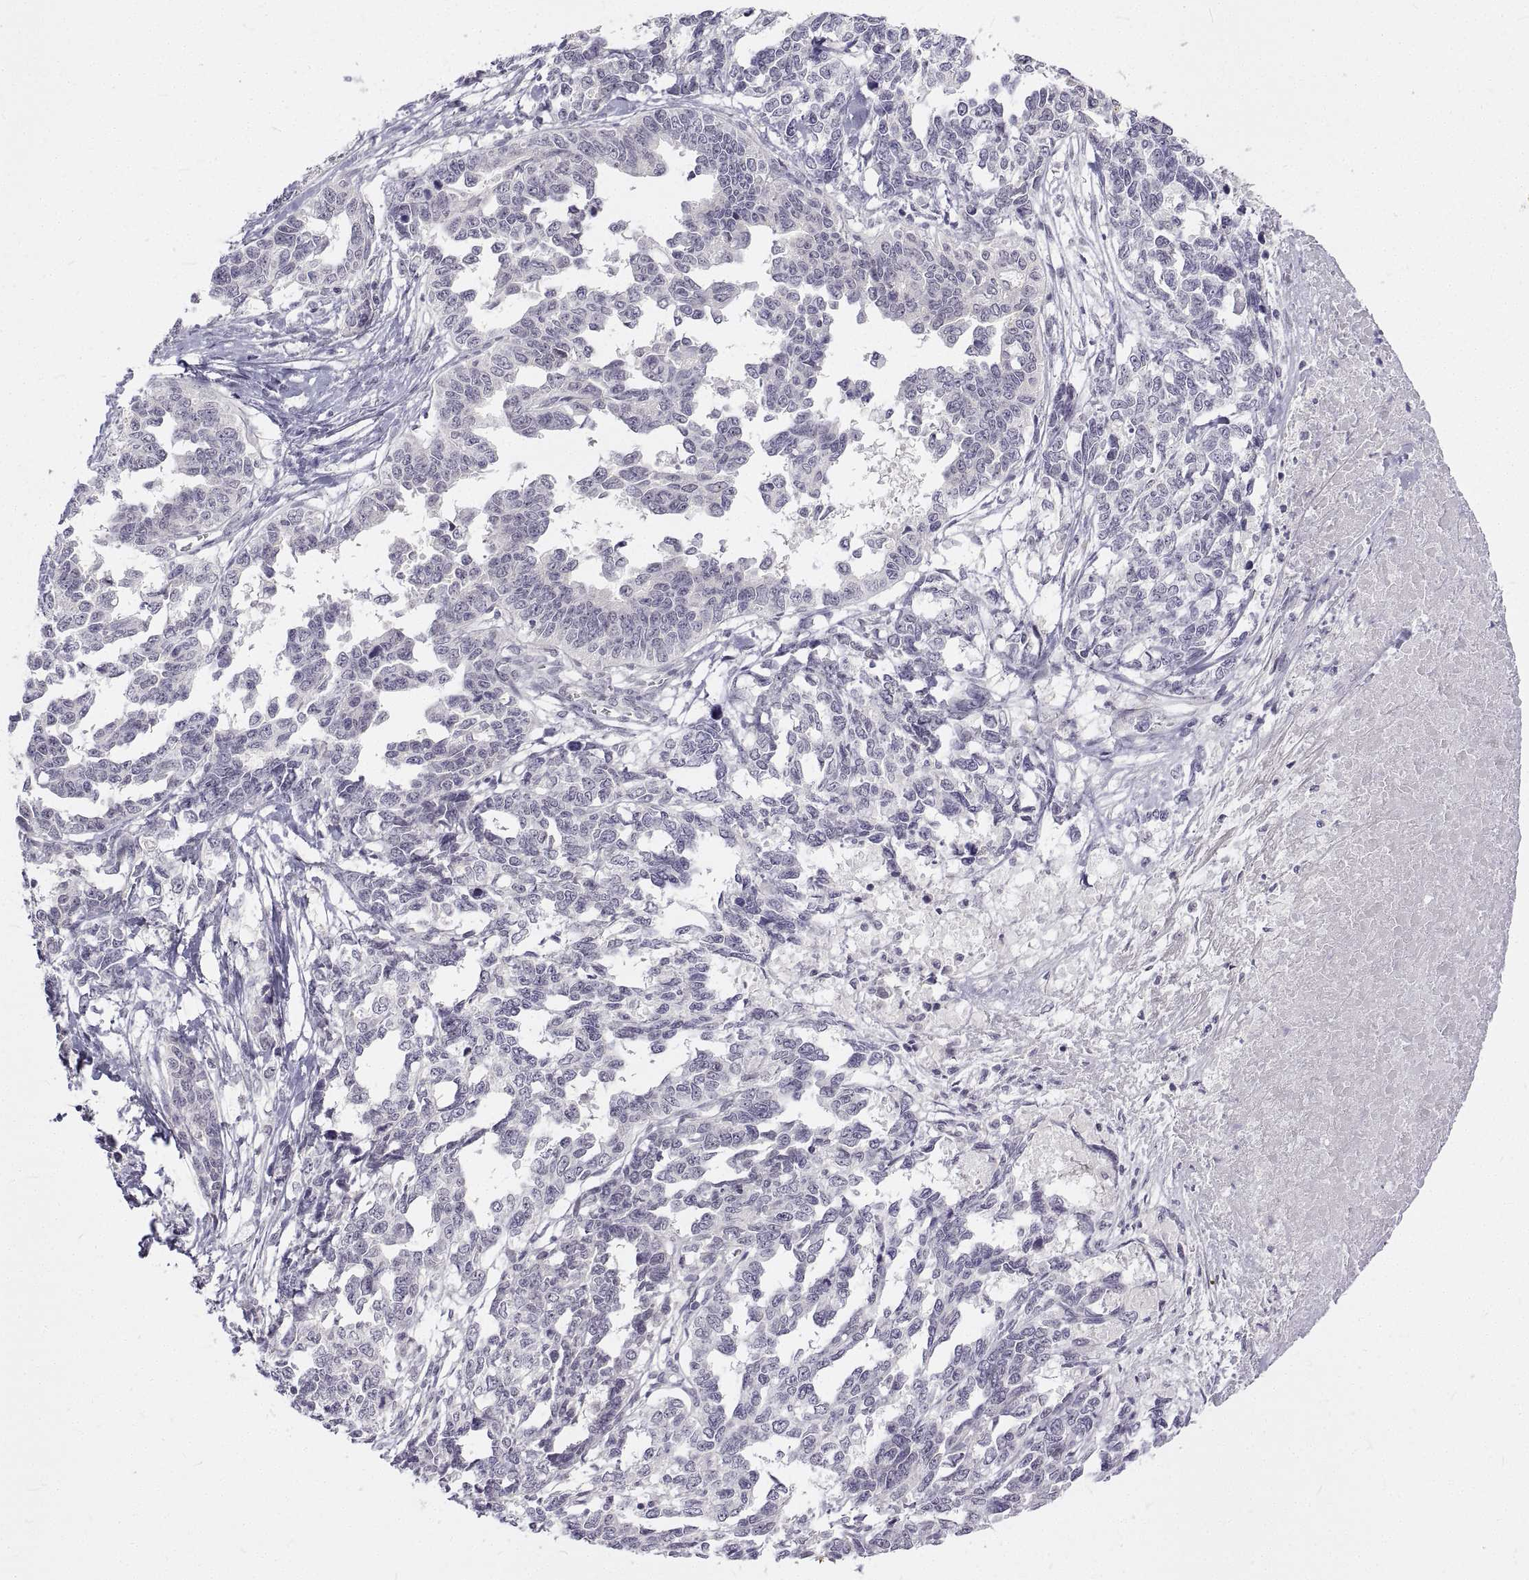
{"staining": {"intensity": "negative", "quantity": "none", "location": "none"}, "tissue": "ovarian cancer", "cell_type": "Tumor cells", "image_type": "cancer", "snomed": [{"axis": "morphology", "description": "Cystadenocarcinoma, serous, NOS"}, {"axis": "topography", "description": "Ovary"}], "caption": "This photomicrograph is of ovarian cancer (serous cystadenocarcinoma) stained with IHC to label a protein in brown with the nuclei are counter-stained blue. There is no positivity in tumor cells.", "gene": "ANO2", "patient": {"sex": "female", "age": 69}}